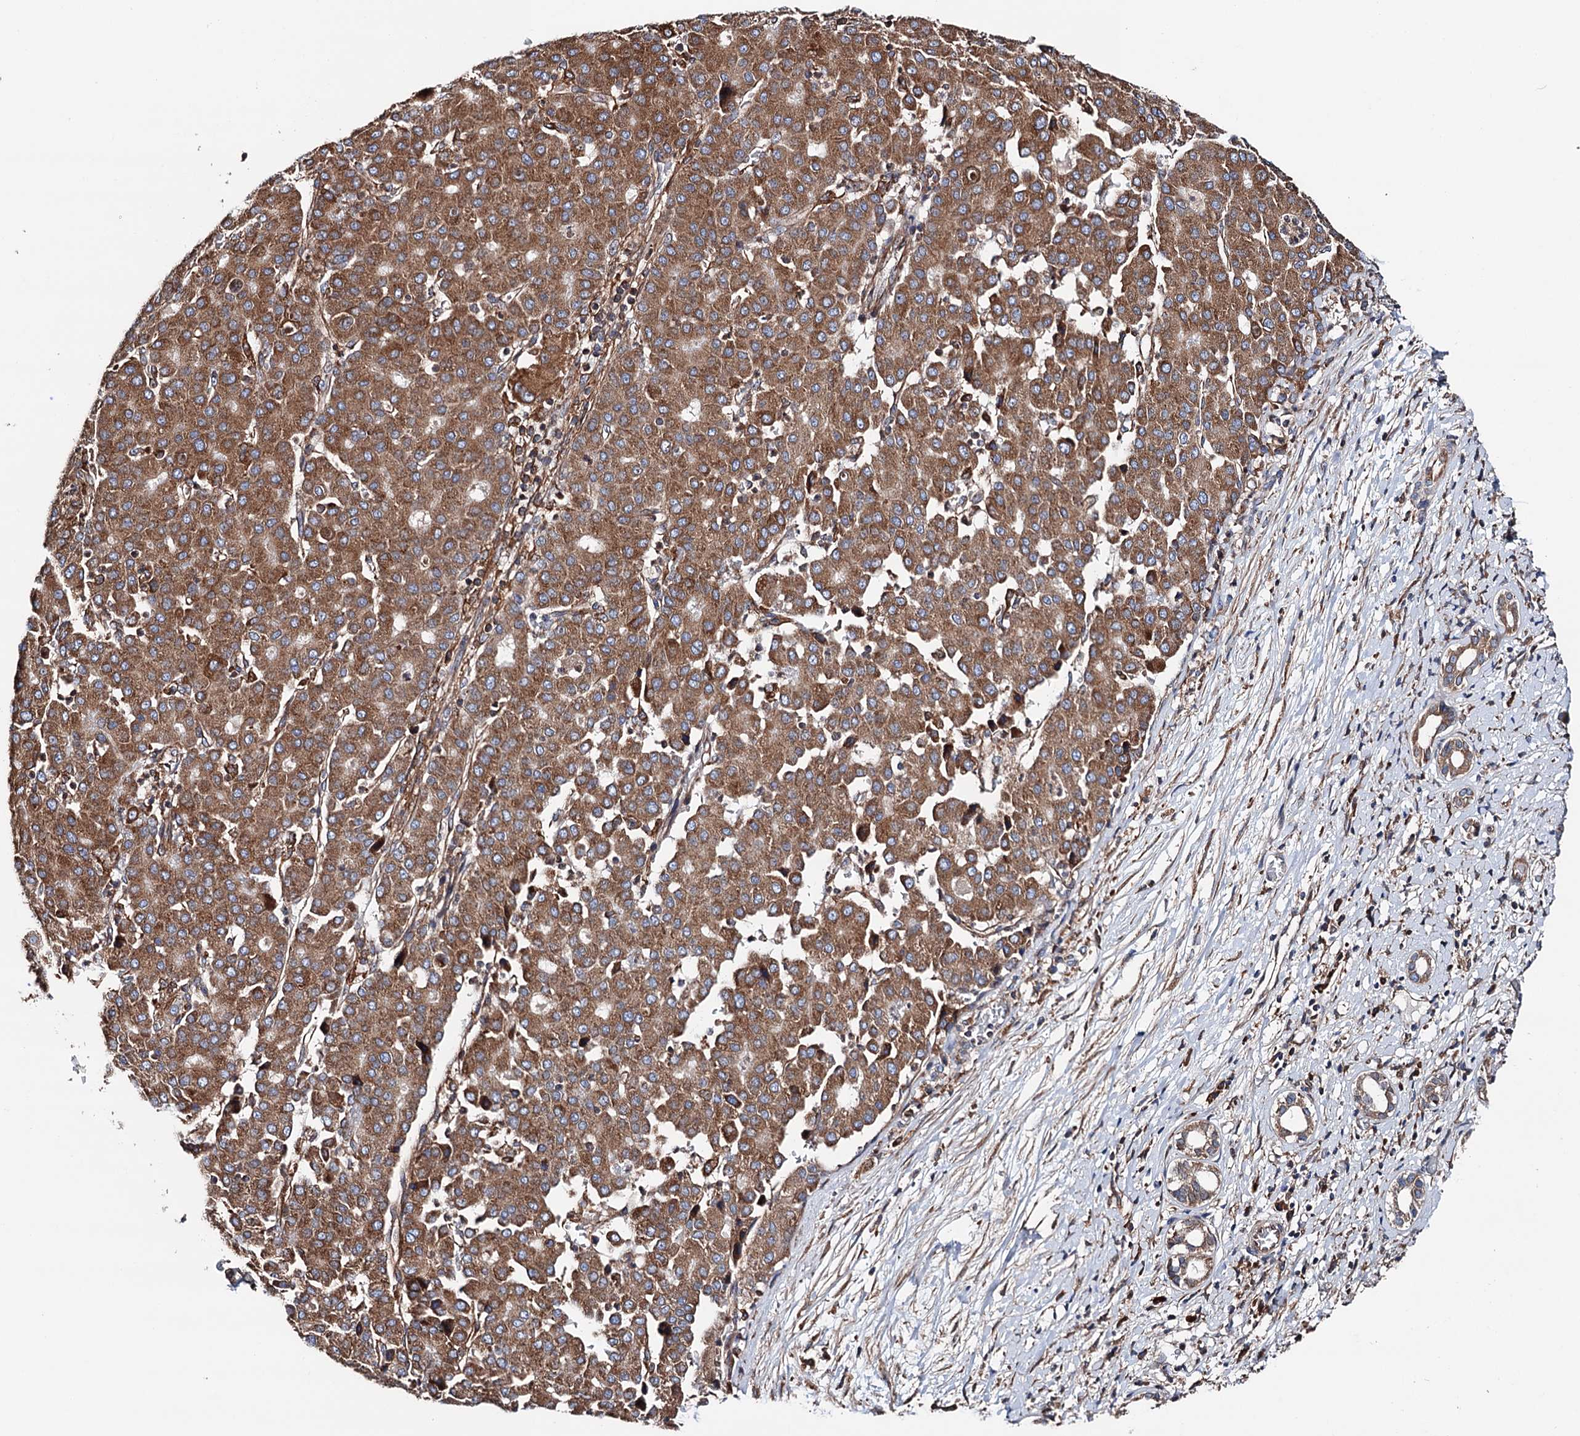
{"staining": {"intensity": "moderate", "quantity": ">75%", "location": "cytoplasmic/membranous"}, "tissue": "liver cancer", "cell_type": "Tumor cells", "image_type": "cancer", "snomed": [{"axis": "morphology", "description": "Carcinoma, Hepatocellular, NOS"}, {"axis": "topography", "description": "Liver"}], "caption": "This photomicrograph reveals IHC staining of human liver hepatocellular carcinoma, with medium moderate cytoplasmic/membranous expression in approximately >75% of tumor cells.", "gene": "ERP29", "patient": {"sex": "male", "age": 65}}